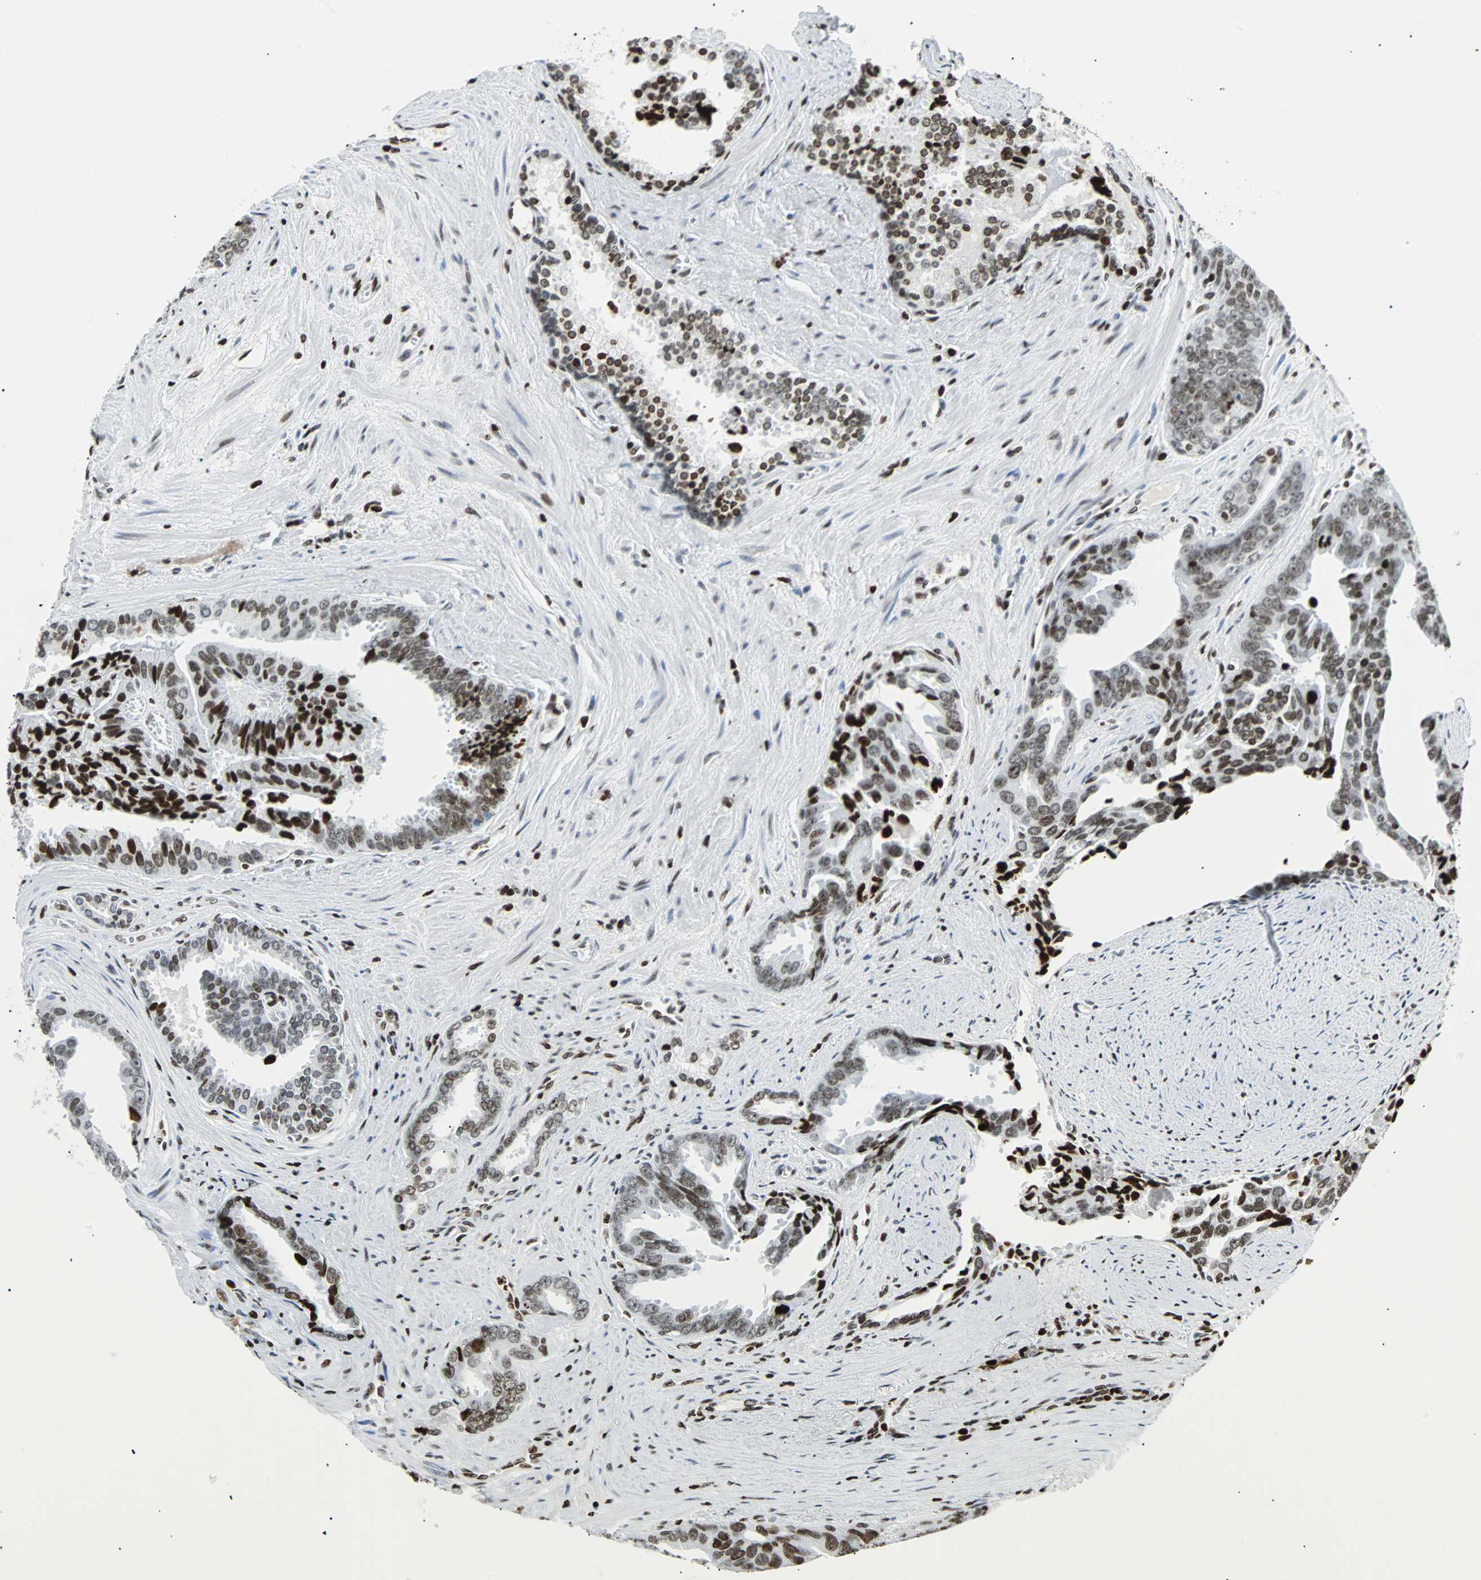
{"staining": {"intensity": "moderate", "quantity": "25%-75%", "location": "nuclear"}, "tissue": "prostate cancer", "cell_type": "Tumor cells", "image_type": "cancer", "snomed": [{"axis": "morphology", "description": "Adenocarcinoma, High grade"}, {"axis": "topography", "description": "Prostate"}], "caption": "Immunohistochemistry (IHC) staining of prostate cancer, which shows medium levels of moderate nuclear positivity in approximately 25%-75% of tumor cells indicating moderate nuclear protein positivity. The staining was performed using DAB (3,3'-diaminobenzidine) (brown) for protein detection and nuclei were counterstained in hematoxylin (blue).", "gene": "ZNF131", "patient": {"sex": "male", "age": 67}}